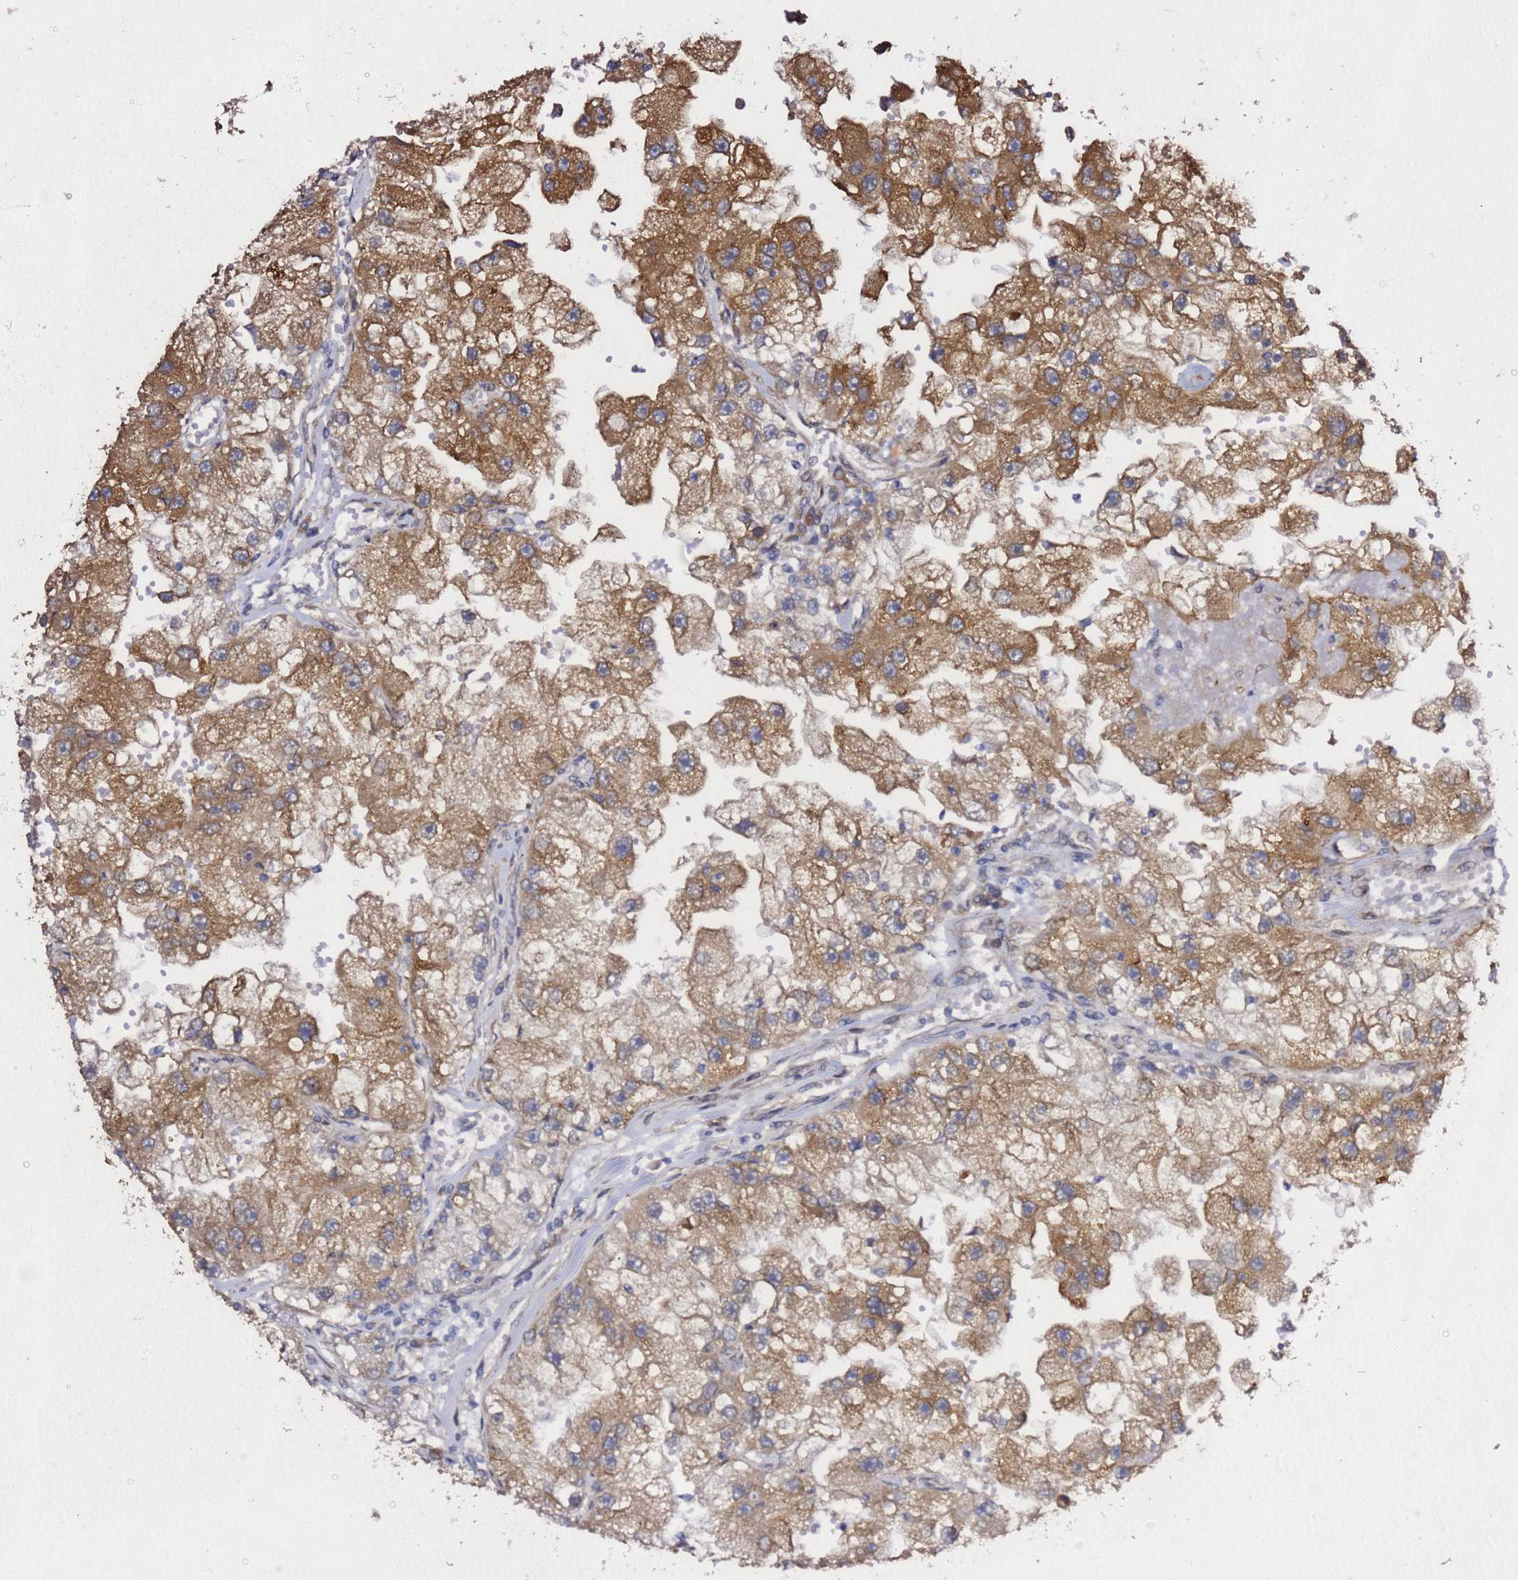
{"staining": {"intensity": "moderate", "quantity": ">75%", "location": "cytoplasmic/membranous"}, "tissue": "renal cancer", "cell_type": "Tumor cells", "image_type": "cancer", "snomed": [{"axis": "morphology", "description": "Adenocarcinoma, NOS"}, {"axis": "topography", "description": "Kidney"}], "caption": "The photomicrograph demonstrates staining of adenocarcinoma (renal), revealing moderate cytoplasmic/membranous protein staining (brown color) within tumor cells. (DAB IHC, brown staining for protein, blue staining for nuclei).", "gene": "PRKAB2", "patient": {"sex": "male", "age": 63}}